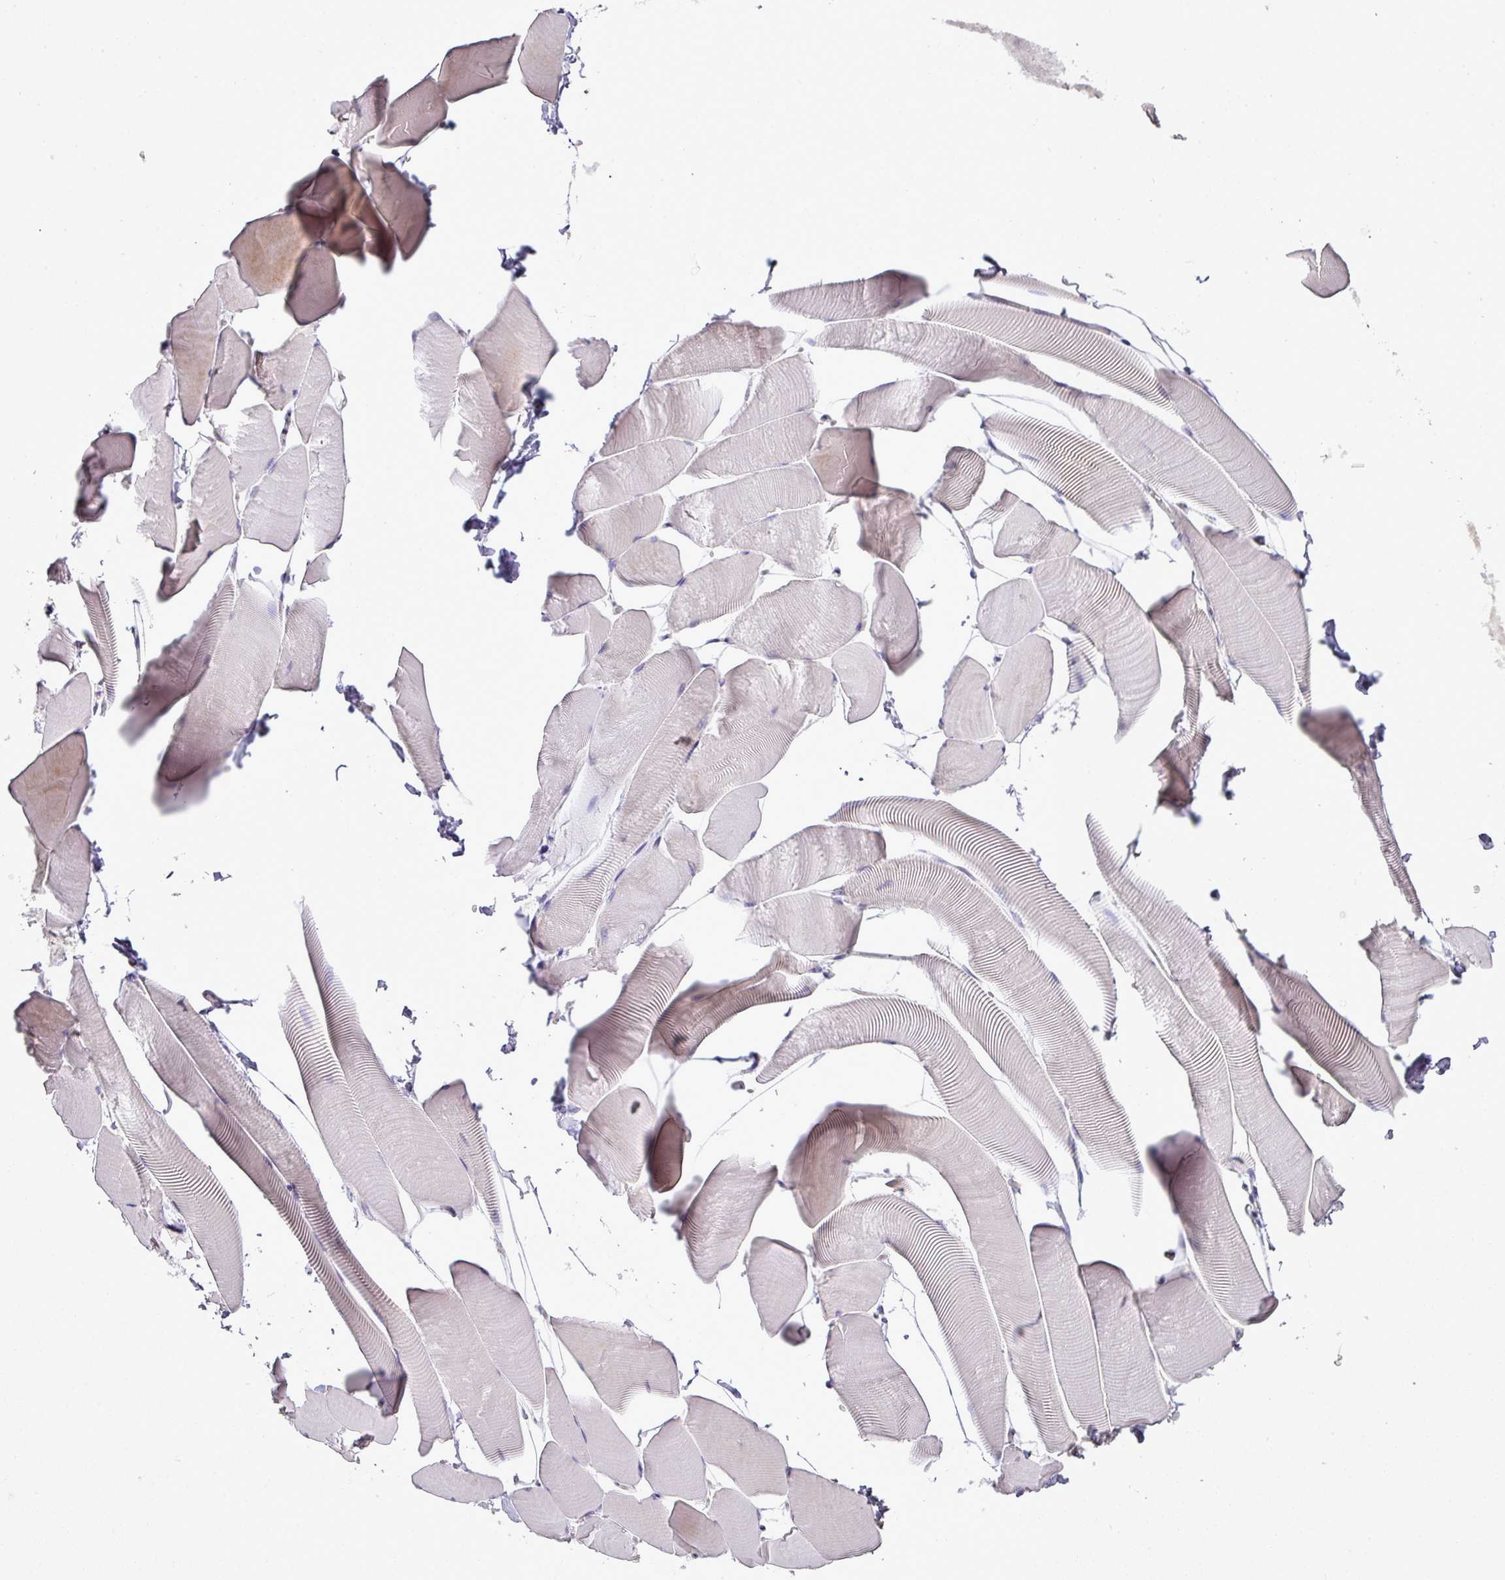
{"staining": {"intensity": "weak", "quantity": "<25%", "location": "cytoplasmic/membranous"}, "tissue": "skeletal muscle", "cell_type": "Myocytes", "image_type": "normal", "snomed": [{"axis": "morphology", "description": "Normal tissue, NOS"}, {"axis": "topography", "description": "Skeletal muscle"}], "caption": "Immunohistochemistry histopathology image of normal skeletal muscle: human skeletal muscle stained with DAB (3,3'-diaminobenzidine) displays no significant protein expression in myocytes.", "gene": "BRINP2", "patient": {"sex": "male", "age": 25}}